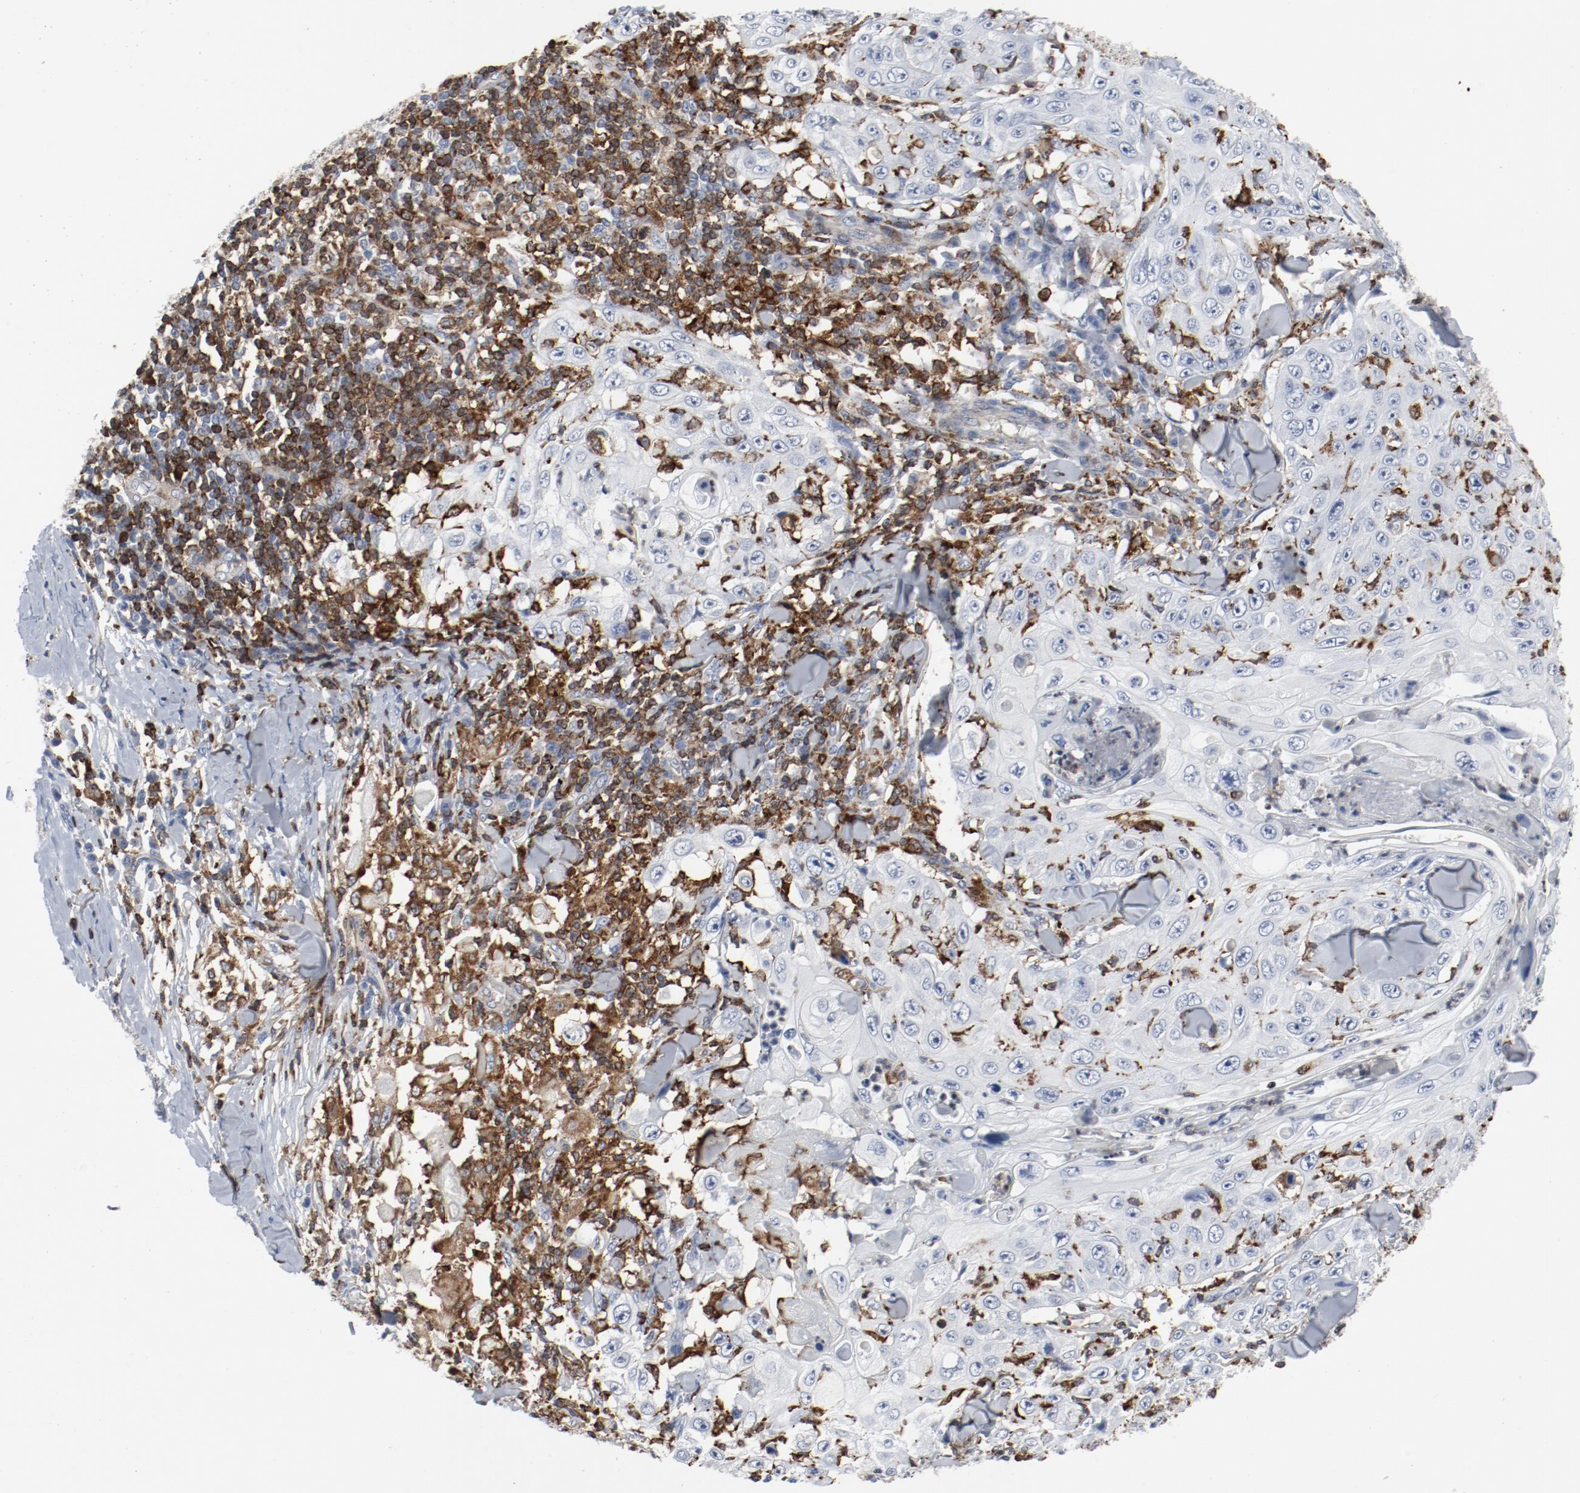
{"staining": {"intensity": "negative", "quantity": "none", "location": "none"}, "tissue": "skin cancer", "cell_type": "Tumor cells", "image_type": "cancer", "snomed": [{"axis": "morphology", "description": "Squamous cell carcinoma, NOS"}, {"axis": "topography", "description": "Skin"}], "caption": "High magnification brightfield microscopy of skin squamous cell carcinoma stained with DAB (brown) and counterstained with hematoxylin (blue): tumor cells show no significant positivity.", "gene": "LCP2", "patient": {"sex": "male", "age": 86}}